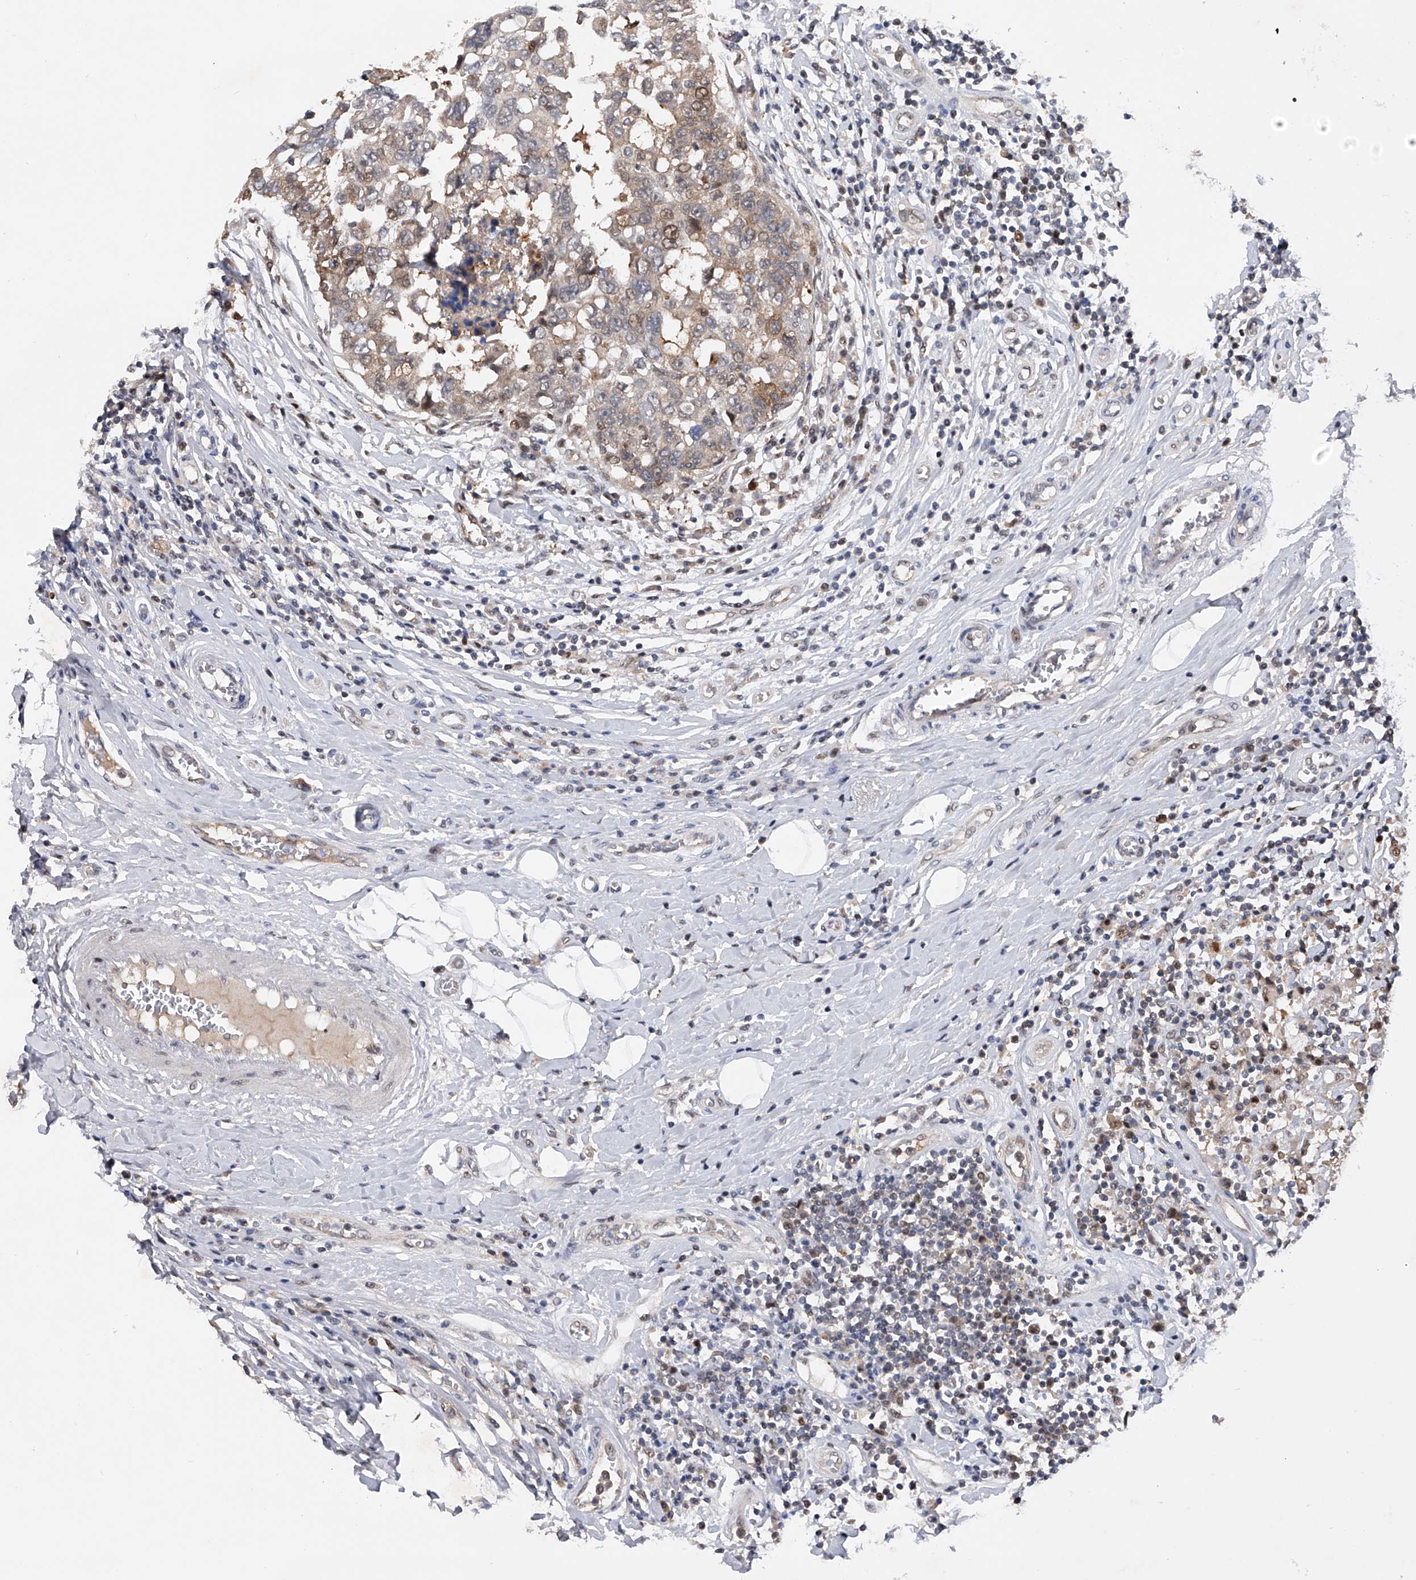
{"staining": {"intensity": "weak", "quantity": "25%-75%", "location": "cytoplasmic/membranous"}, "tissue": "breast cancer", "cell_type": "Tumor cells", "image_type": "cancer", "snomed": [{"axis": "morphology", "description": "Duct carcinoma"}, {"axis": "topography", "description": "Breast"}], "caption": "Immunohistochemical staining of human breast invasive ductal carcinoma displays low levels of weak cytoplasmic/membranous protein expression in about 25%-75% of tumor cells. Immunohistochemistry (ihc) stains the protein in brown and the nuclei are stained blue.", "gene": "RWDD2A", "patient": {"sex": "female", "age": 27}}